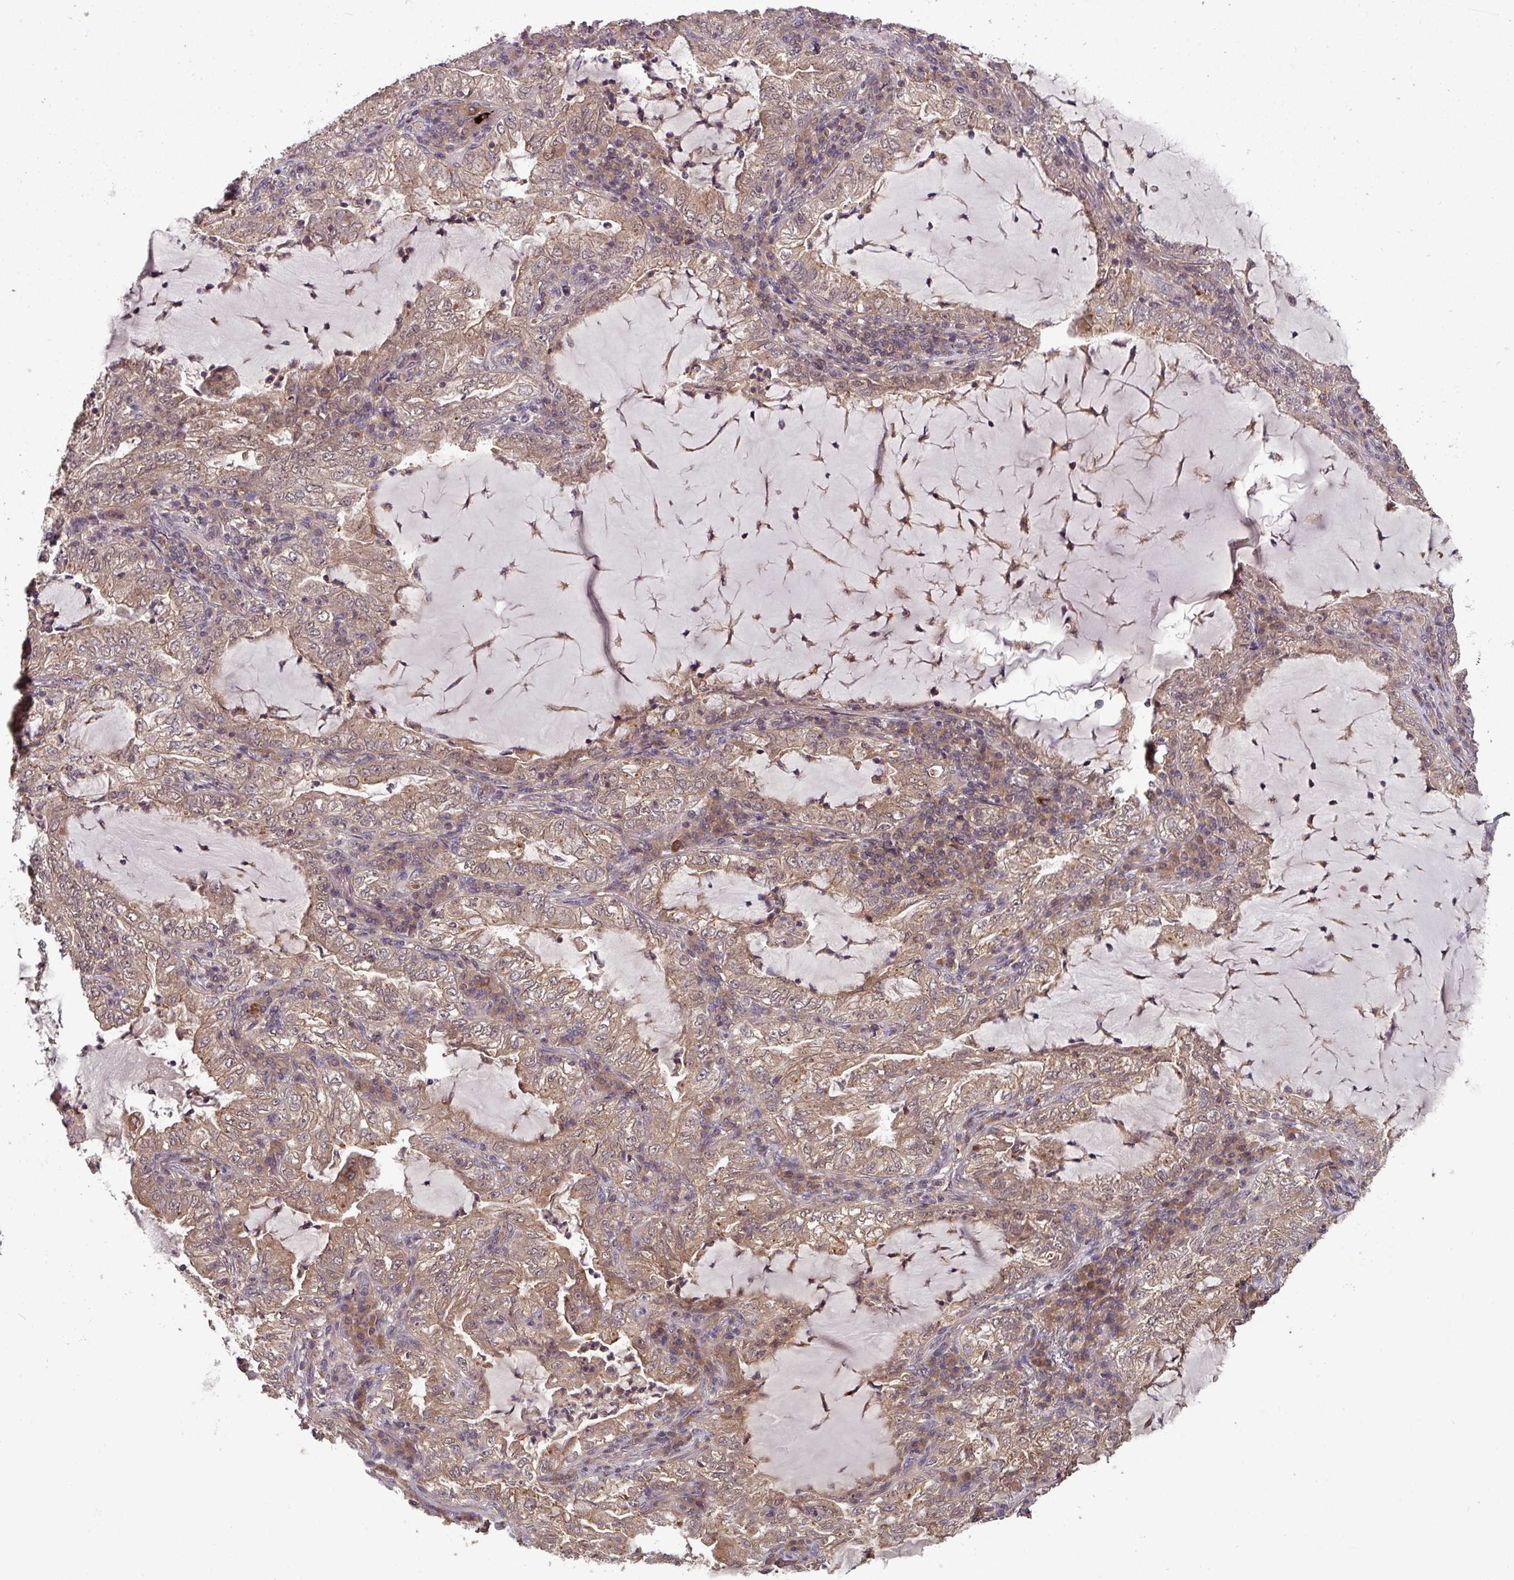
{"staining": {"intensity": "moderate", "quantity": ">75%", "location": "cytoplasmic/membranous"}, "tissue": "lung cancer", "cell_type": "Tumor cells", "image_type": "cancer", "snomed": [{"axis": "morphology", "description": "Adenocarcinoma, NOS"}, {"axis": "topography", "description": "Lung"}], "caption": "Adenocarcinoma (lung) stained with a brown dye reveals moderate cytoplasmic/membranous positive positivity in approximately >75% of tumor cells.", "gene": "GSKIP", "patient": {"sex": "female", "age": 73}}